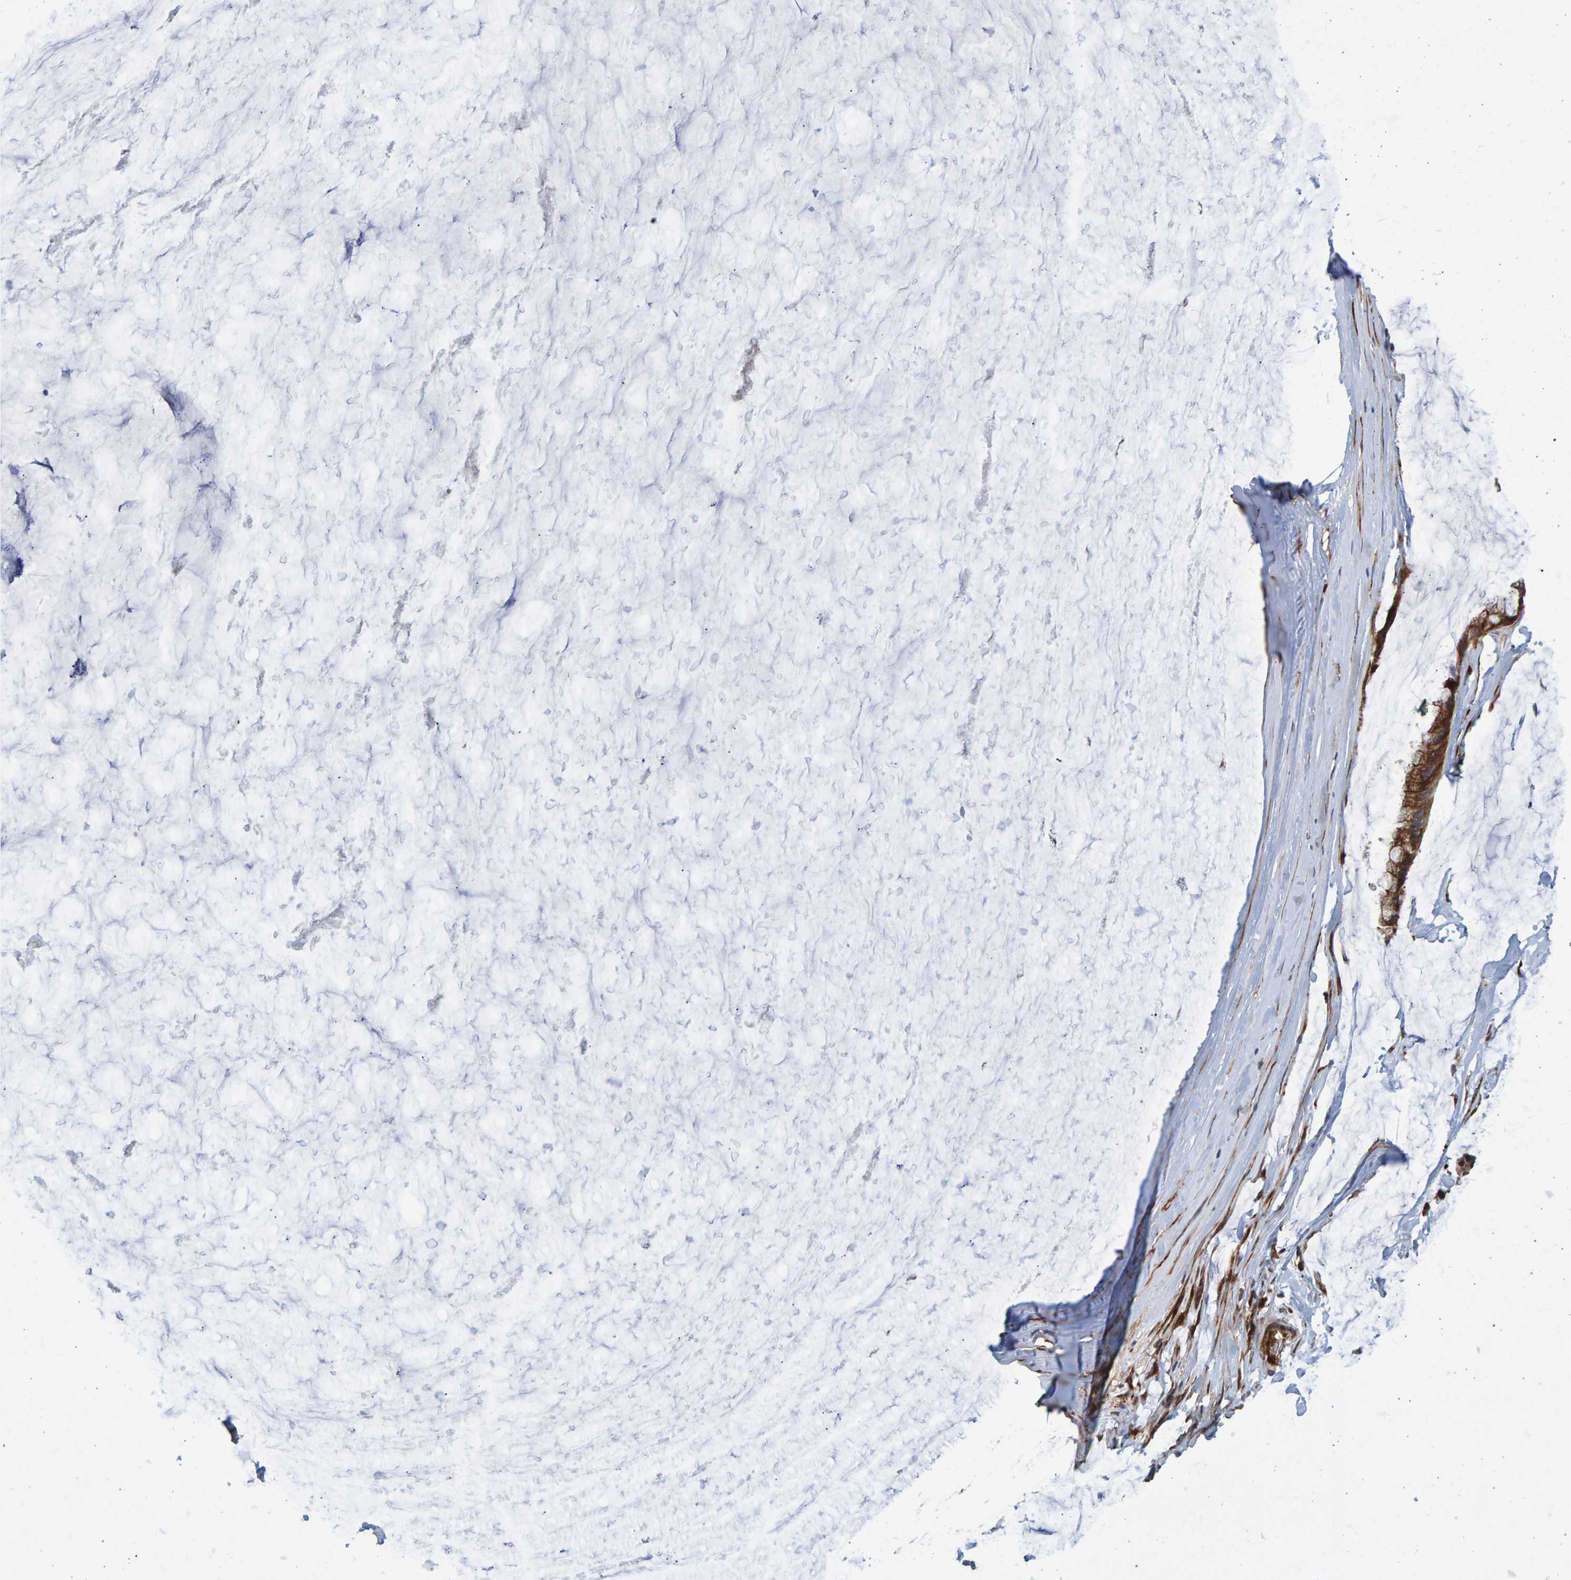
{"staining": {"intensity": "strong", "quantity": ">75%", "location": "cytoplasmic/membranous"}, "tissue": "ovarian cancer", "cell_type": "Tumor cells", "image_type": "cancer", "snomed": [{"axis": "morphology", "description": "Cystadenocarcinoma, mucinous, NOS"}, {"axis": "topography", "description": "Ovary"}], "caption": "This is a histology image of IHC staining of ovarian mucinous cystadenocarcinoma, which shows strong positivity in the cytoplasmic/membranous of tumor cells.", "gene": "LRBA", "patient": {"sex": "female", "age": 39}}